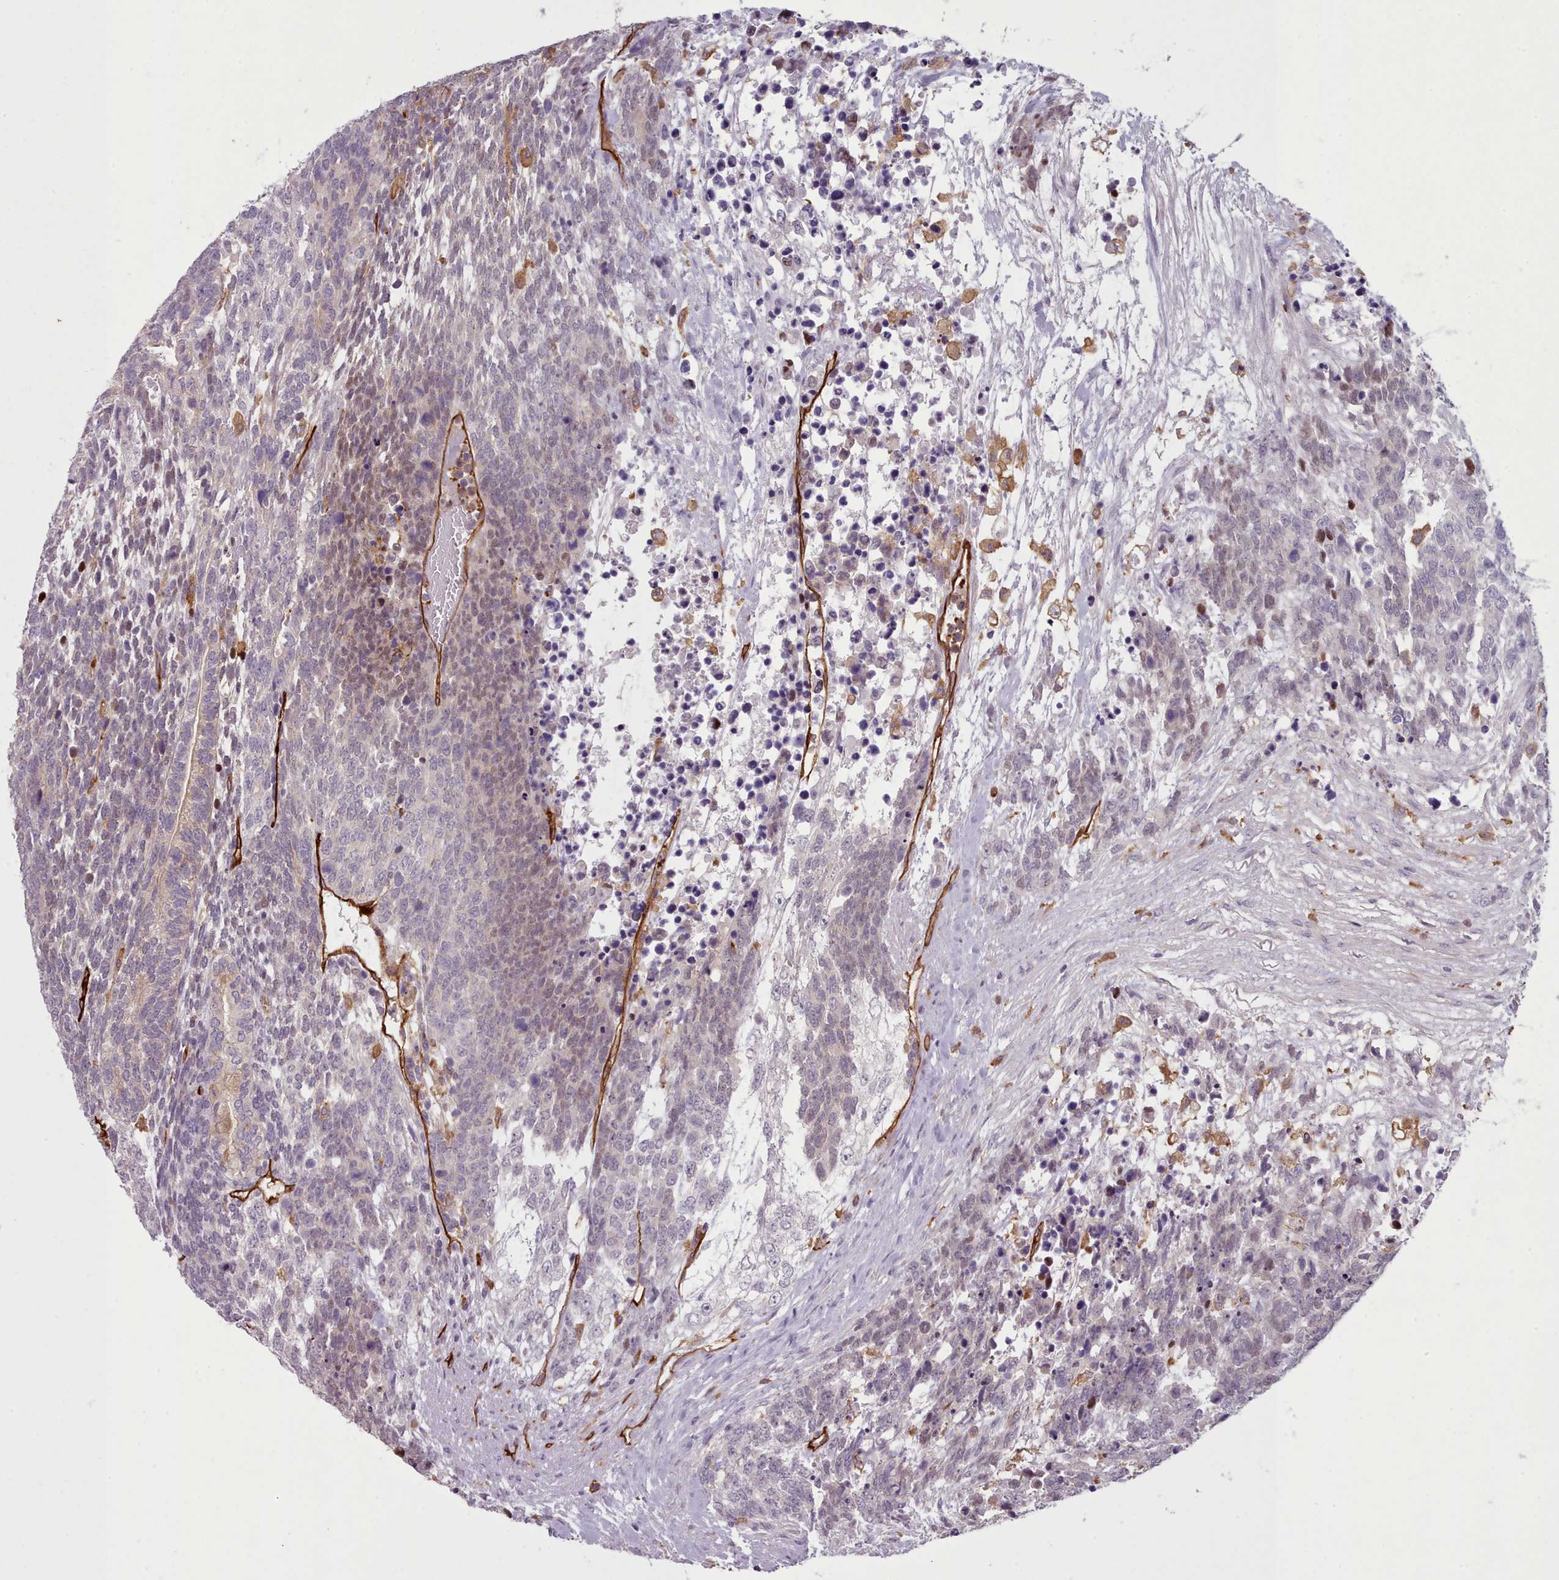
{"staining": {"intensity": "negative", "quantity": "none", "location": "none"}, "tissue": "testis cancer", "cell_type": "Tumor cells", "image_type": "cancer", "snomed": [{"axis": "morphology", "description": "Carcinoma, Embryonal, NOS"}, {"axis": "topography", "description": "Testis"}], "caption": "A high-resolution photomicrograph shows immunohistochemistry (IHC) staining of embryonal carcinoma (testis), which reveals no significant staining in tumor cells.", "gene": "CD300LF", "patient": {"sex": "male", "age": 23}}